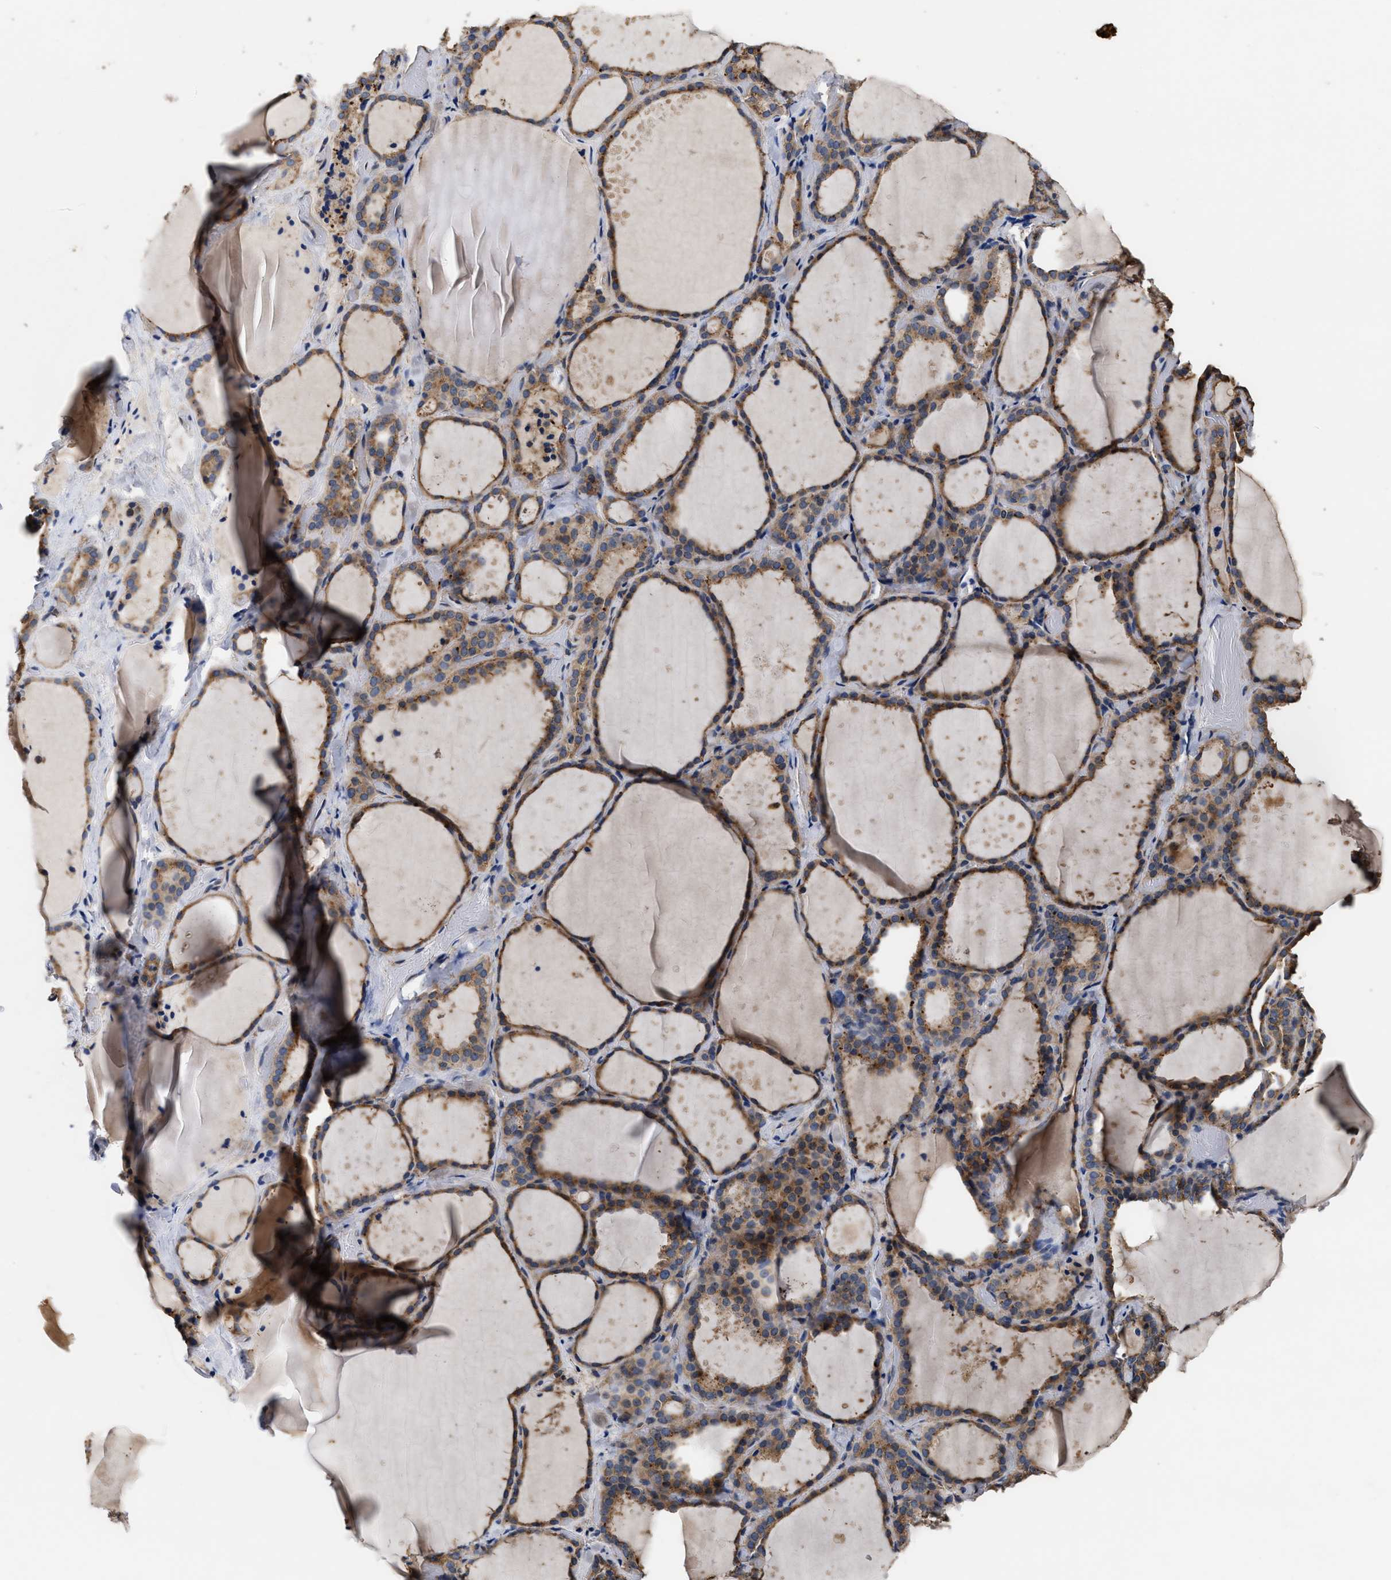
{"staining": {"intensity": "moderate", "quantity": ">75%", "location": "cytoplasmic/membranous"}, "tissue": "thyroid gland", "cell_type": "Glandular cells", "image_type": "normal", "snomed": [{"axis": "morphology", "description": "Normal tissue, NOS"}, {"axis": "topography", "description": "Thyroid gland"}], "caption": "Thyroid gland stained with IHC reveals moderate cytoplasmic/membranous positivity in approximately >75% of glandular cells.", "gene": "KLB", "patient": {"sex": "female", "age": 44}}